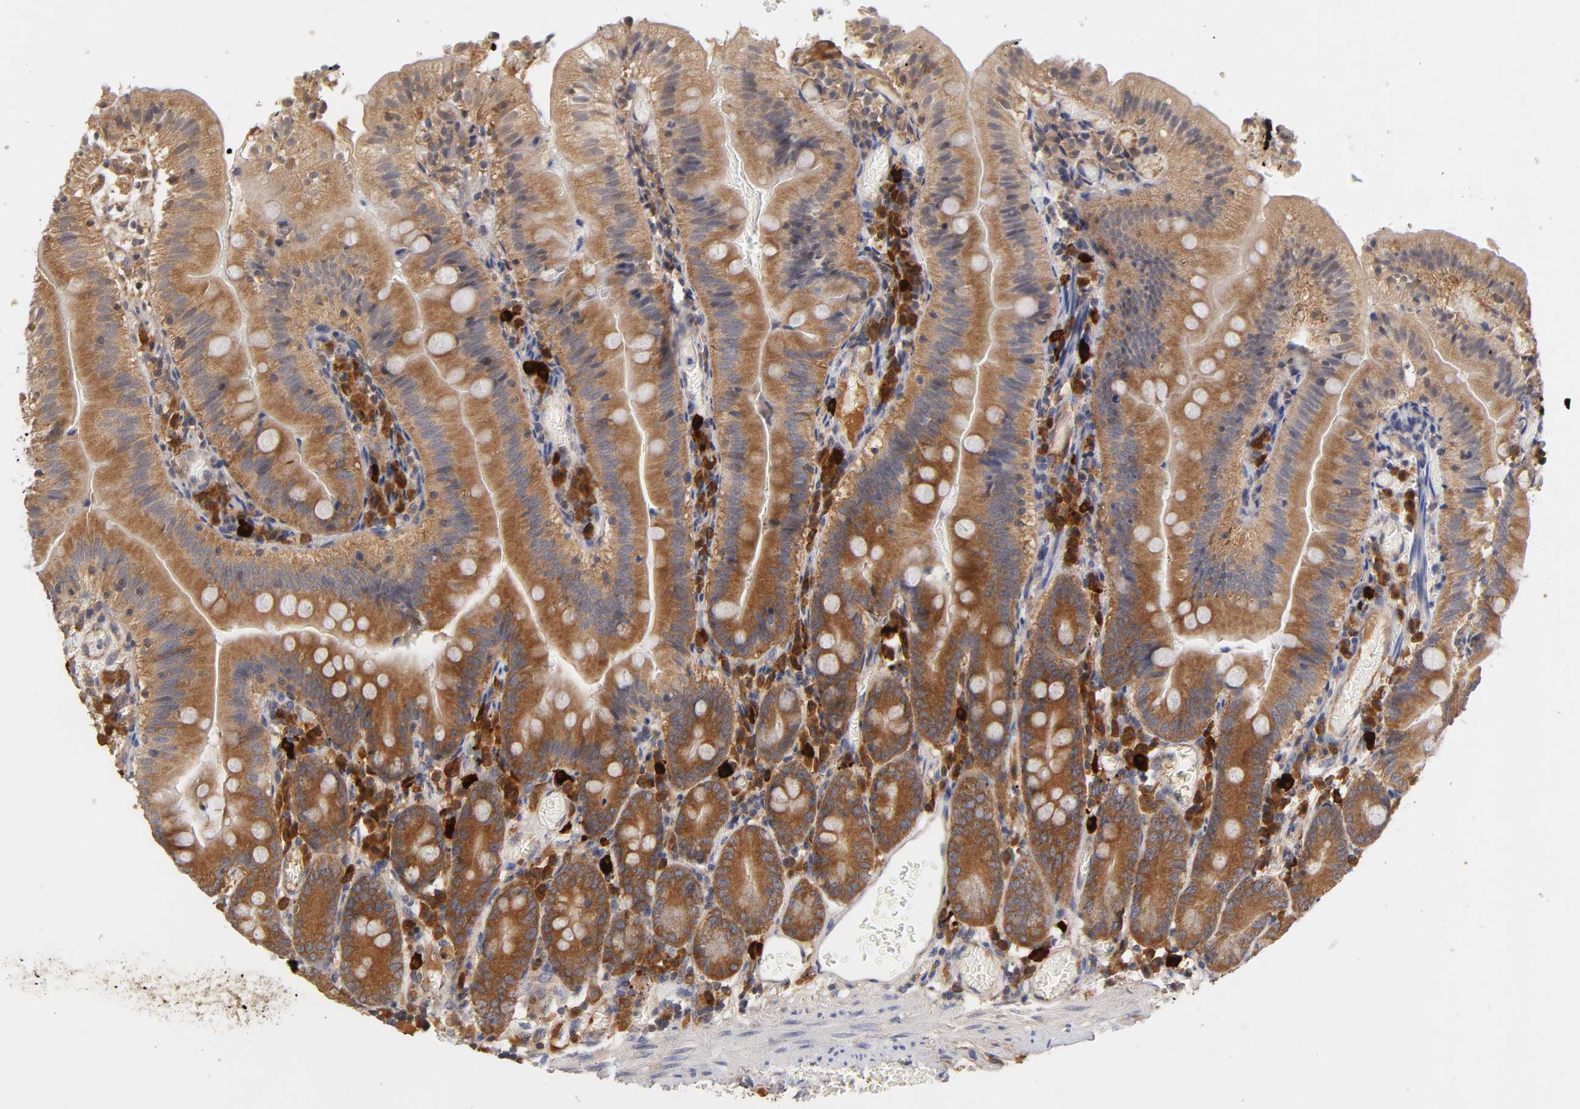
{"staining": {"intensity": "strong", "quantity": ">75%", "location": "cytoplasmic/membranous"}, "tissue": "small intestine", "cell_type": "Glandular cells", "image_type": "normal", "snomed": [{"axis": "morphology", "description": "Normal tissue, NOS"}, {"axis": "topography", "description": "Small intestine"}], "caption": "Immunohistochemical staining of normal small intestine shows high levels of strong cytoplasmic/membranous expression in about >75% of glandular cells.", "gene": "RPS29", "patient": {"sex": "male", "age": 71}}